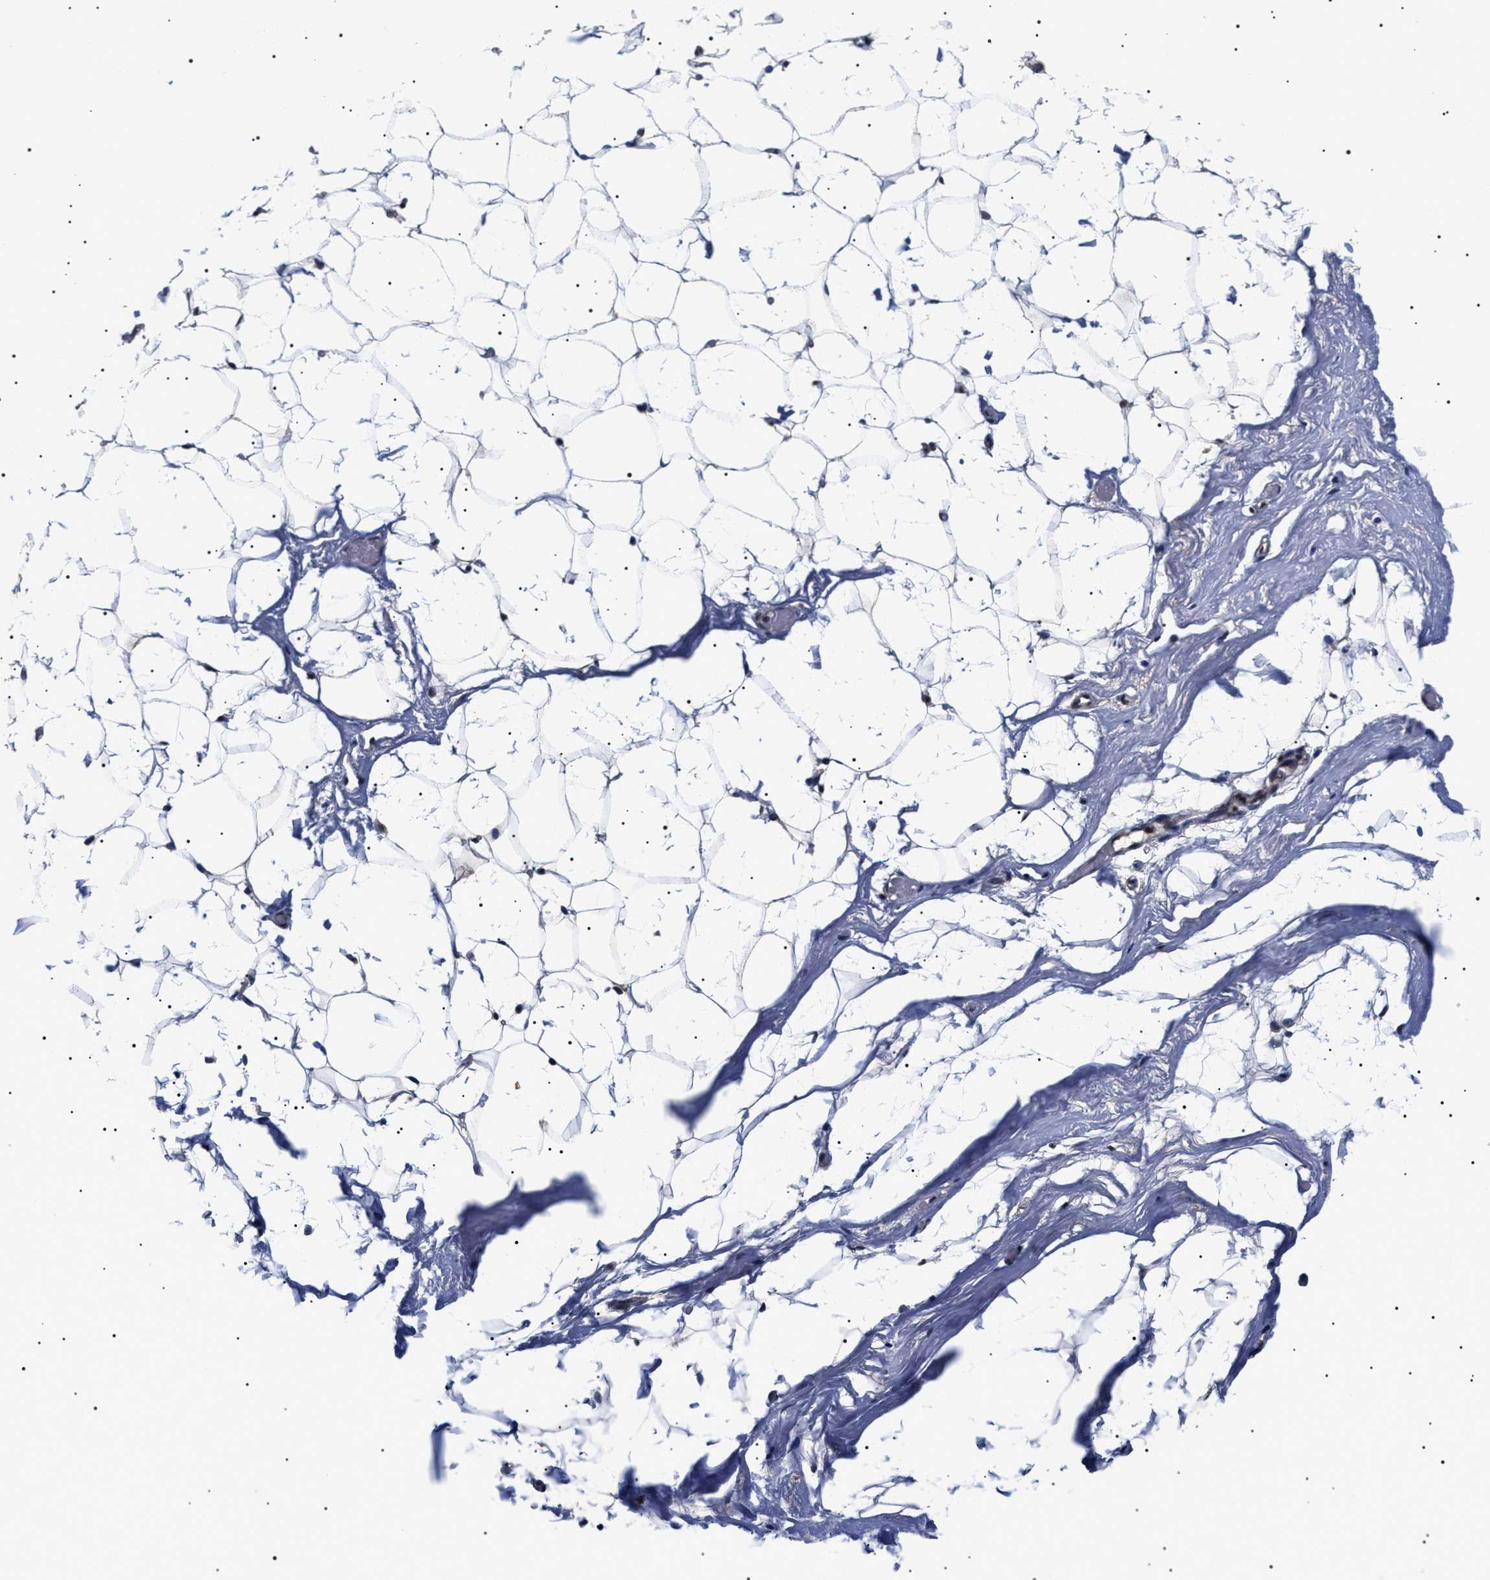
{"staining": {"intensity": "negative", "quantity": "none", "location": "none"}, "tissue": "adipose tissue", "cell_type": "Adipocytes", "image_type": "normal", "snomed": [{"axis": "morphology", "description": "Normal tissue, NOS"}, {"axis": "topography", "description": "Breast"}, {"axis": "topography", "description": "Soft tissue"}], "caption": "This is a image of immunohistochemistry staining of benign adipose tissue, which shows no expression in adipocytes. (IHC, brightfield microscopy, high magnification).", "gene": "CAAP1", "patient": {"sex": "female", "age": 75}}